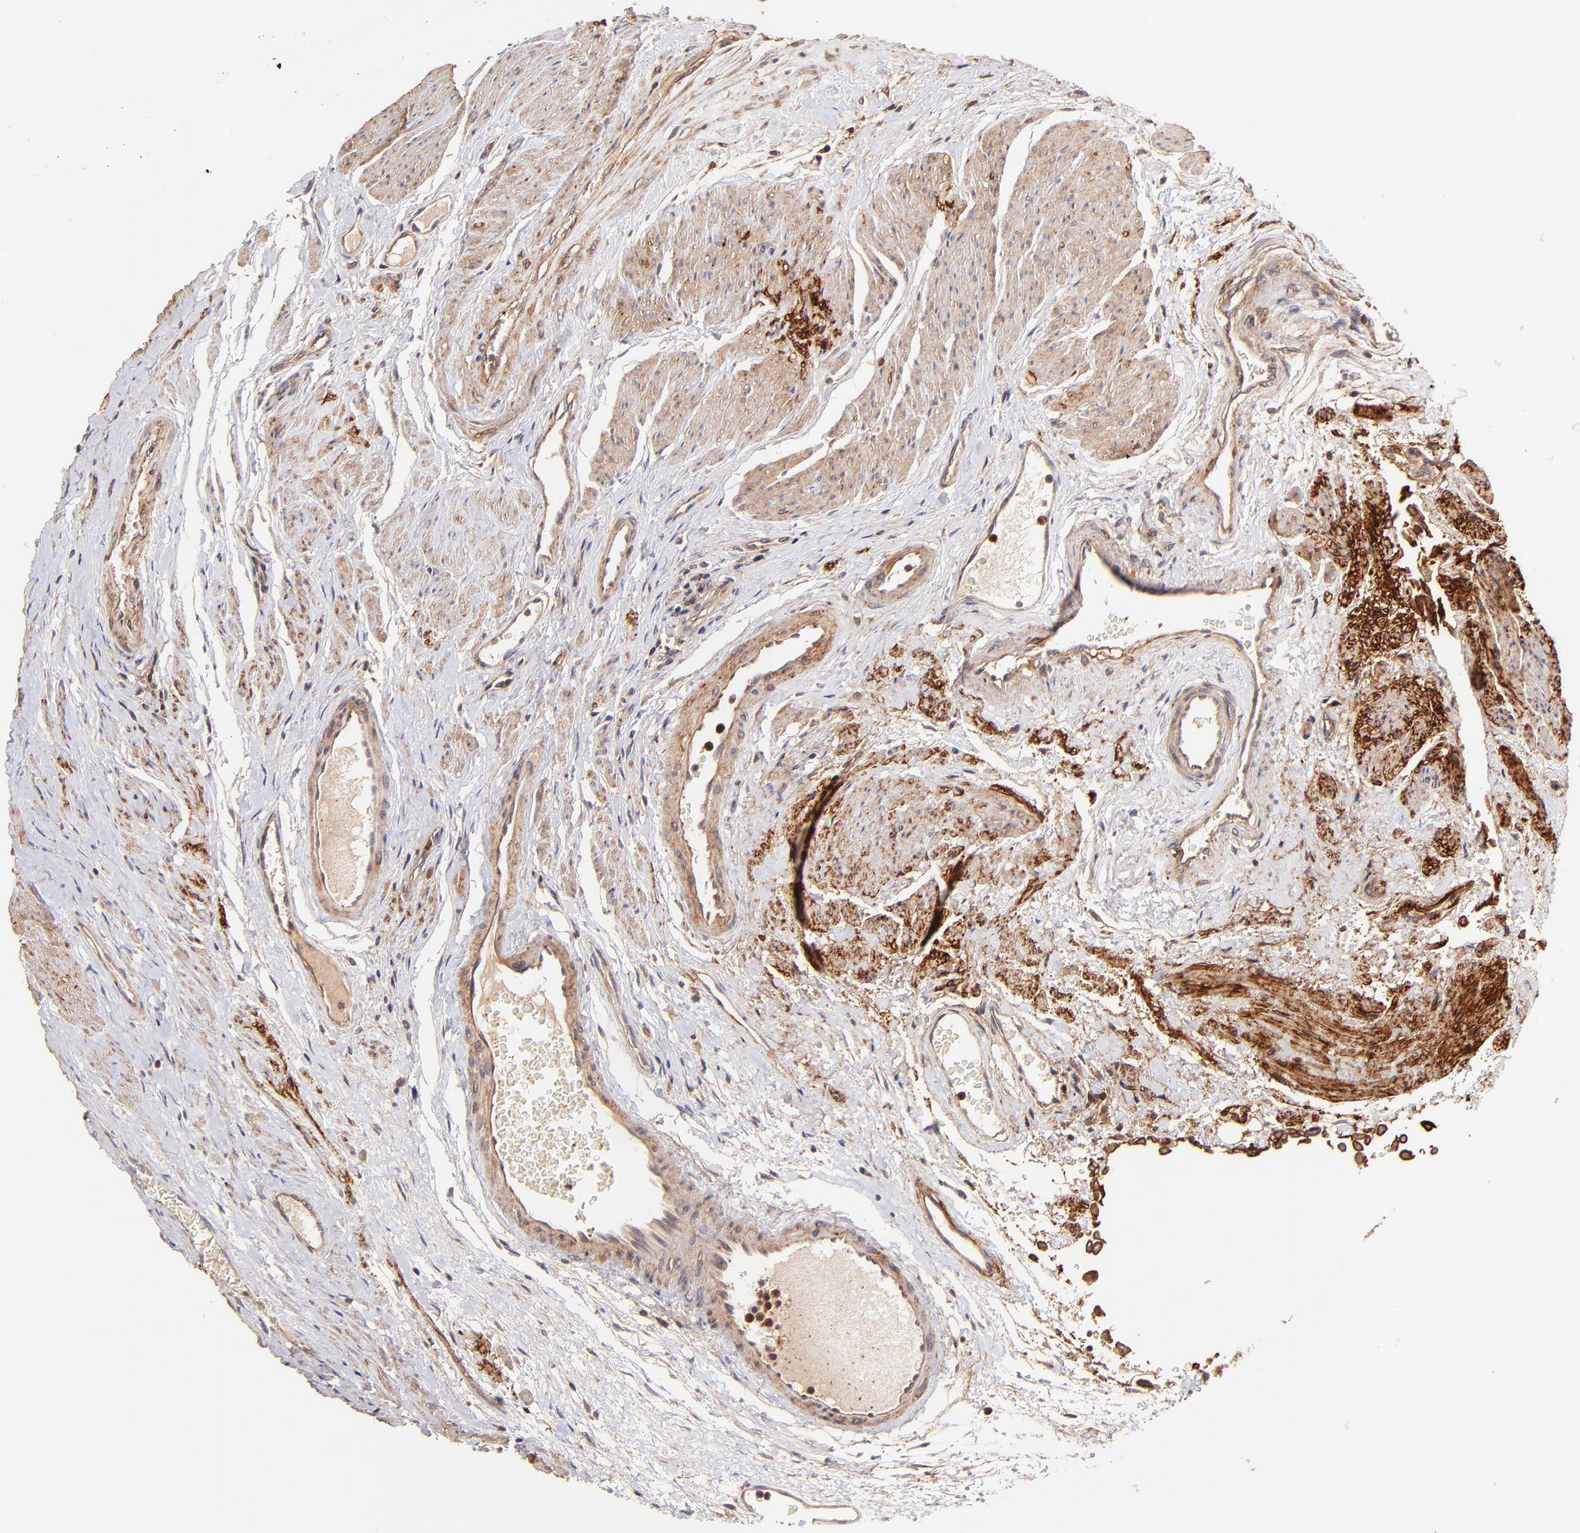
{"staining": {"intensity": "strong", "quantity": ">75%", "location": "cytoplasmic/membranous"}, "tissue": "urothelial cancer", "cell_type": "Tumor cells", "image_type": "cancer", "snomed": [{"axis": "morphology", "description": "Urothelial carcinoma, Low grade"}, {"axis": "topography", "description": "Urinary bladder"}], "caption": "Tumor cells demonstrate high levels of strong cytoplasmic/membranous positivity in approximately >75% of cells in urothelial cancer.", "gene": "ITGB1", "patient": {"sex": "male", "age": 64}}